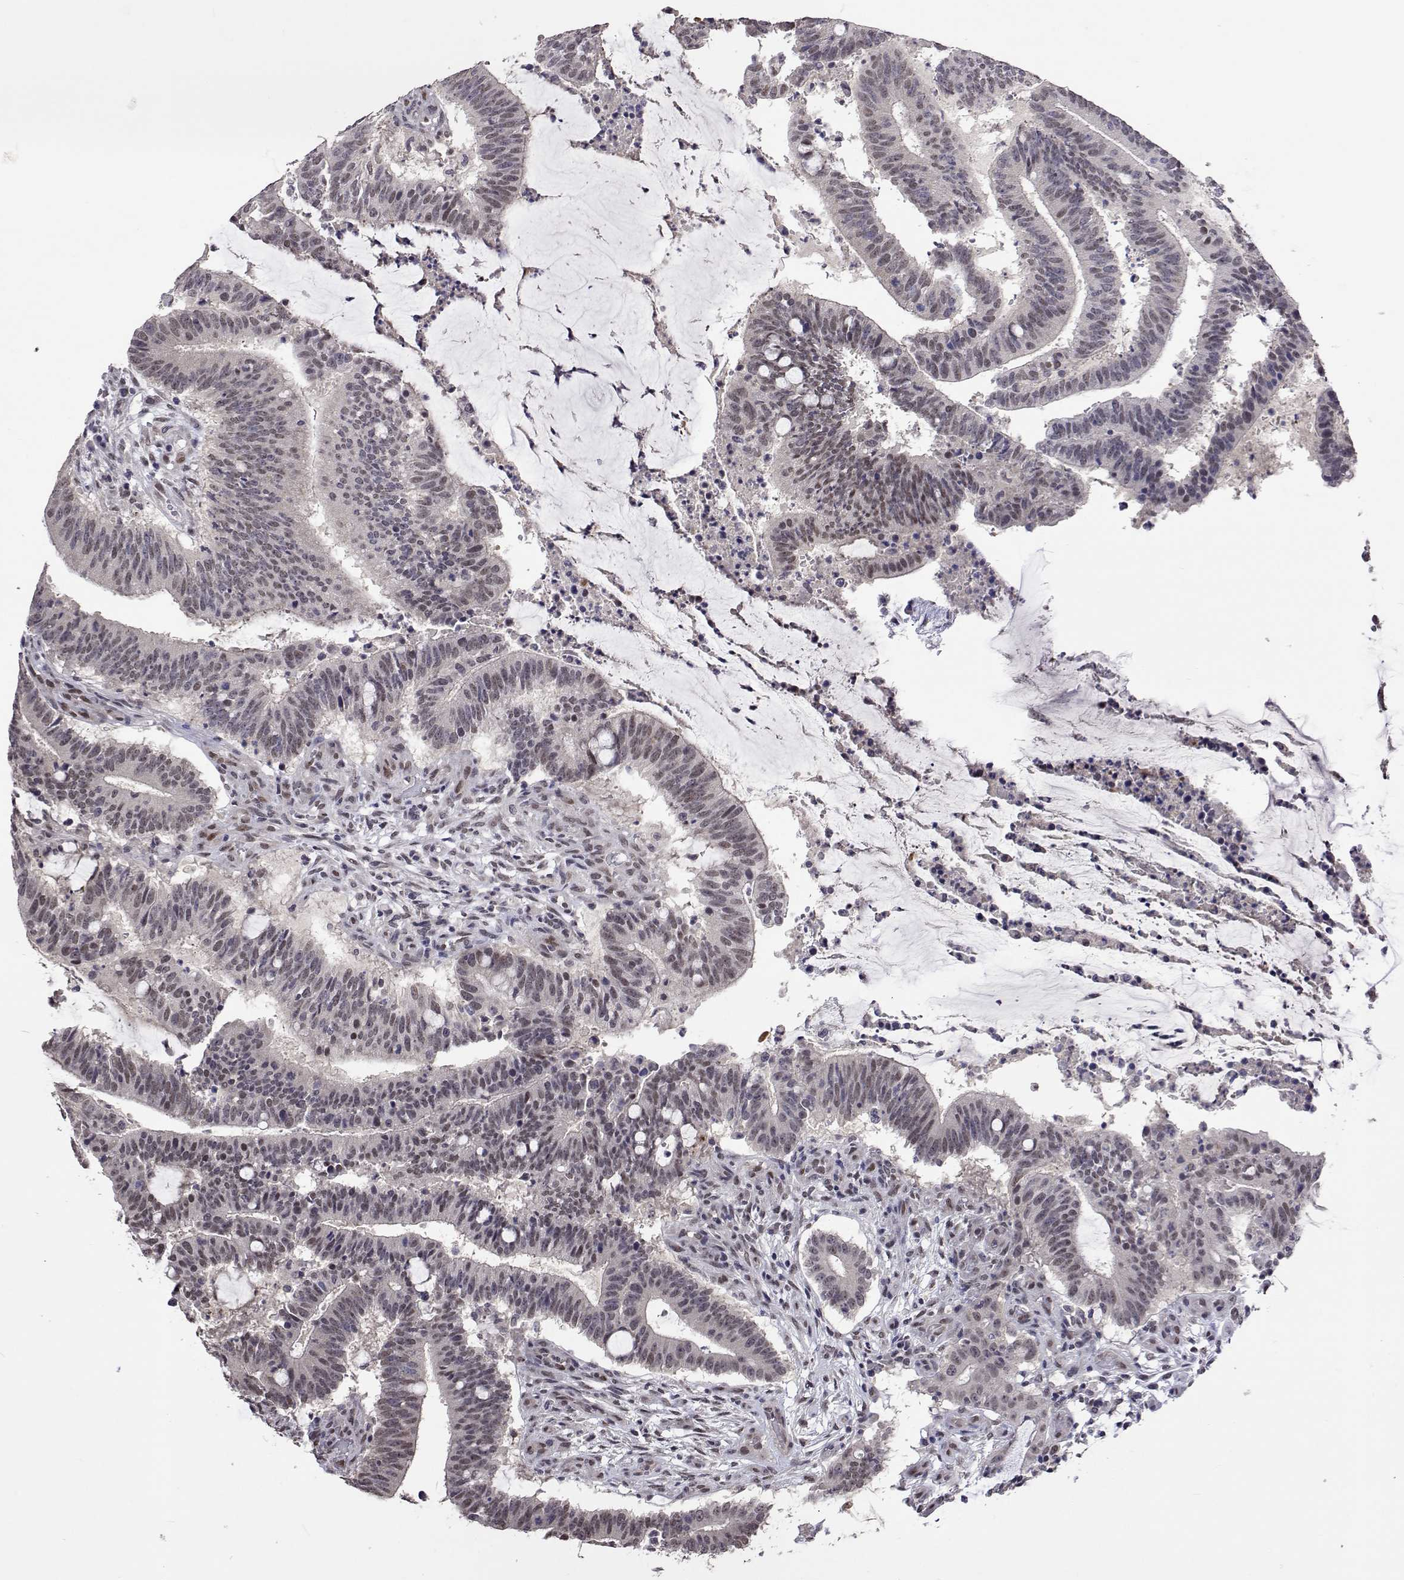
{"staining": {"intensity": "weak", "quantity": "<25%", "location": "nuclear"}, "tissue": "colorectal cancer", "cell_type": "Tumor cells", "image_type": "cancer", "snomed": [{"axis": "morphology", "description": "Adenocarcinoma, NOS"}, {"axis": "topography", "description": "Colon"}], "caption": "Immunohistochemical staining of human colorectal cancer shows no significant expression in tumor cells.", "gene": "HNRNPA0", "patient": {"sex": "female", "age": 43}}